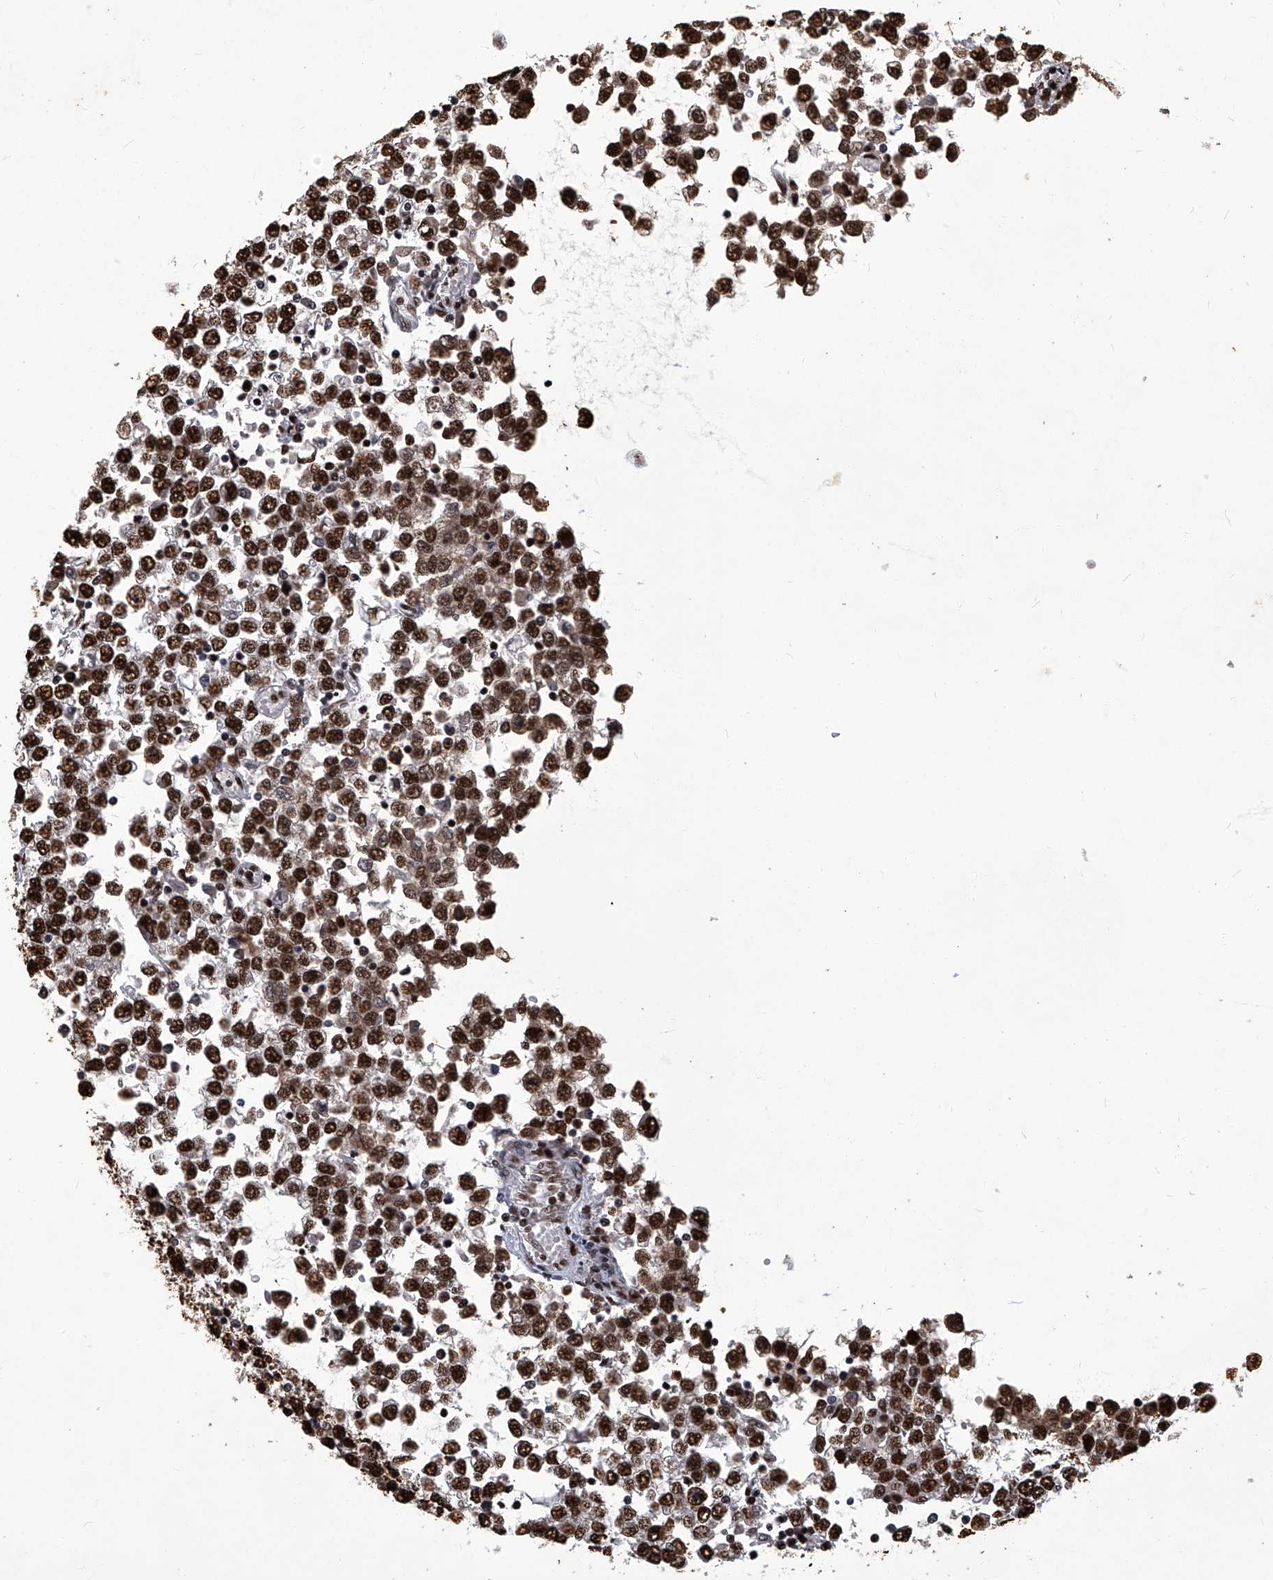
{"staining": {"intensity": "strong", "quantity": ">75%", "location": "nuclear"}, "tissue": "testis cancer", "cell_type": "Tumor cells", "image_type": "cancer", "snomed": [{"axis": "morphology", "description": "Seminoma, NOS"}, {"axis": "topography", "description": "Testis"}], "caption": "Tumor cells reveal high levels of strong nuclear positivity in approximately >75% of cells in human seminoma (testis).", "gene": "HBP1", "patient": {"sex": "male", "age": 65}}